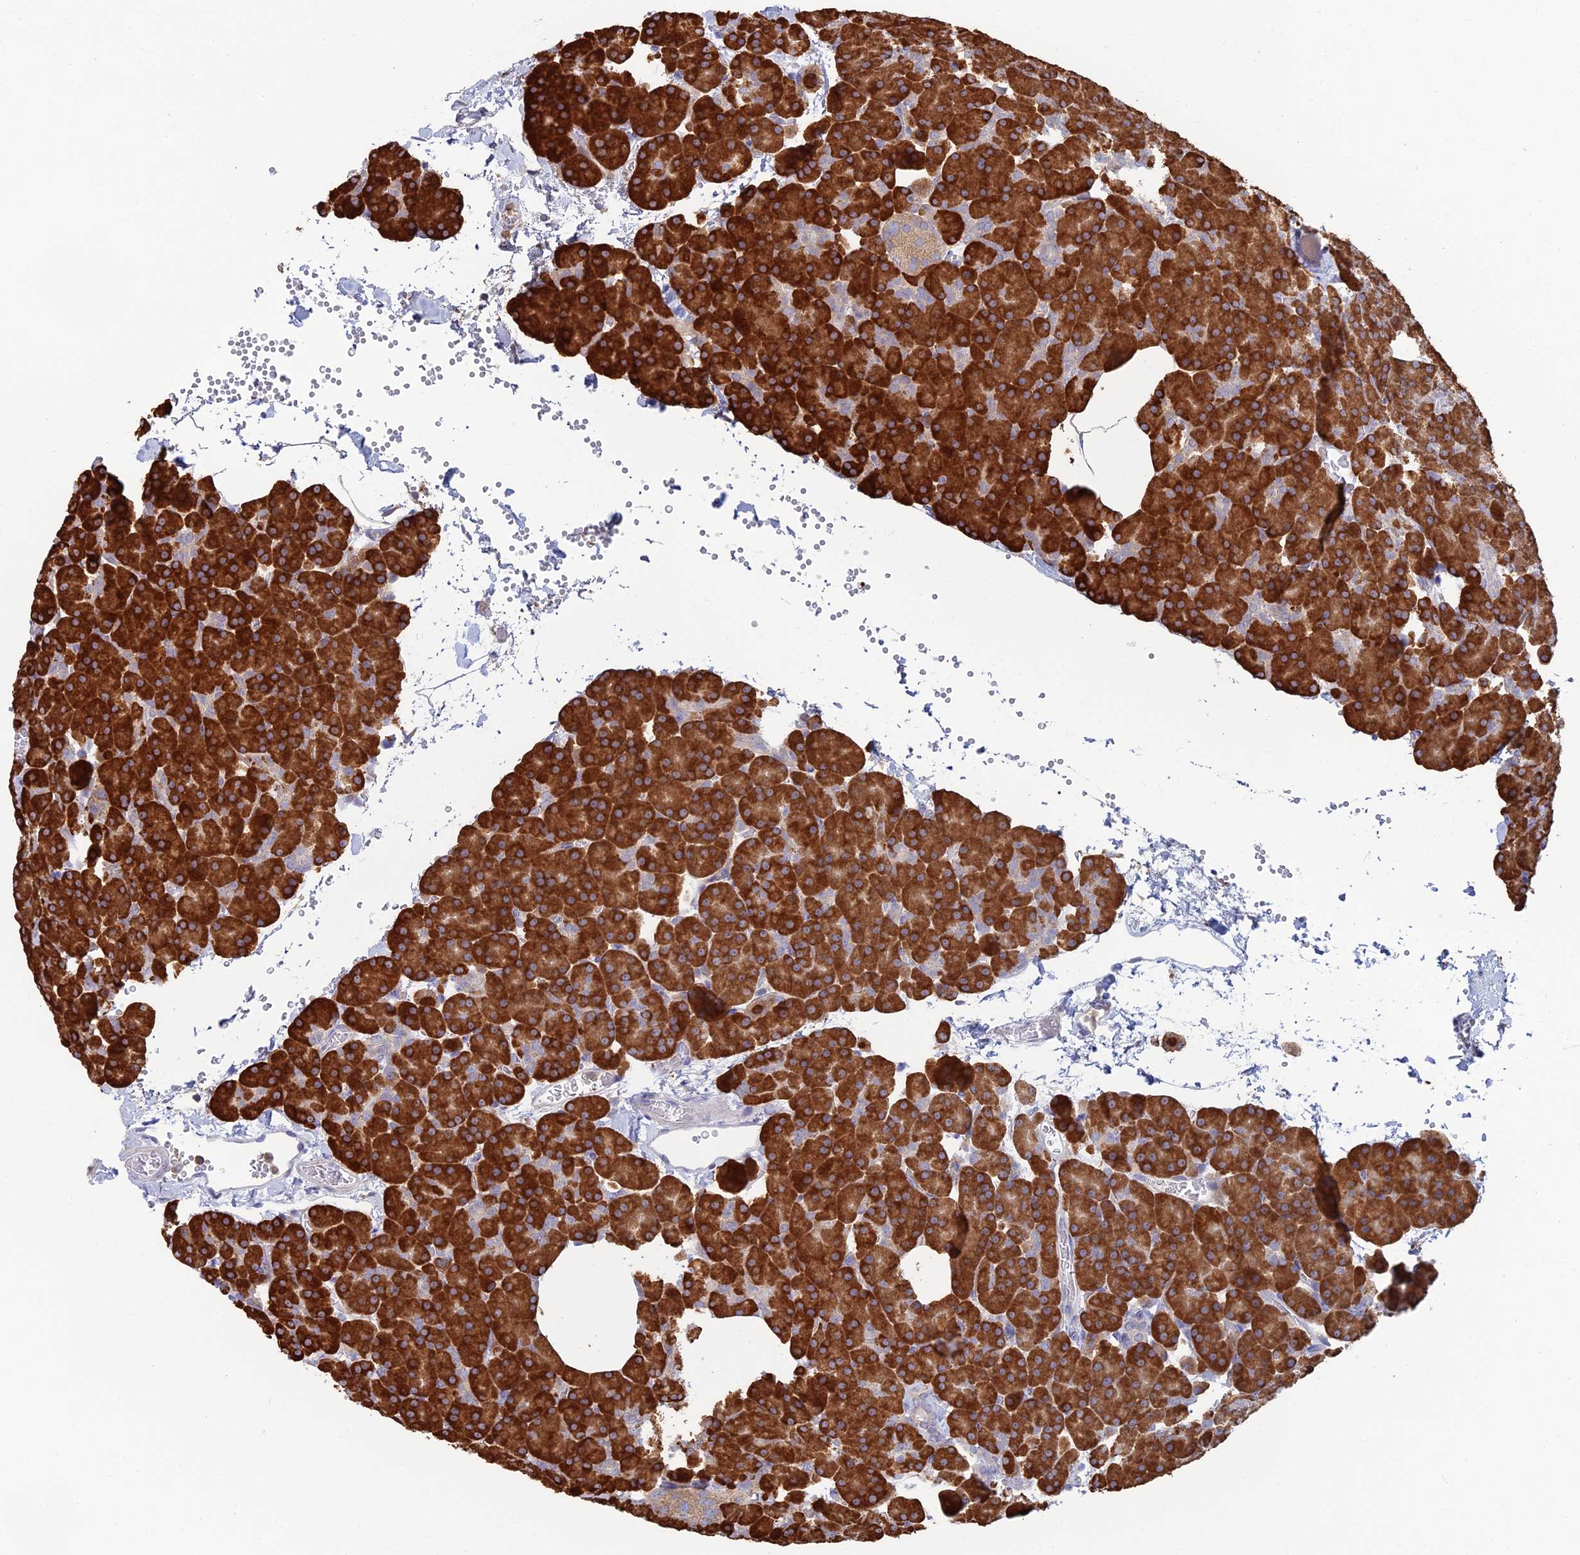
{"staining": {"intensity": "strong", "quantity": ">75%", "location": "cytoplasmic/membranous"}, "tissue": "pancreas", "cell_type": "Exocrine glandular cells", "image_type": "normal", "snomed": [{"axis": "morphology", "description": "Normal tissue, NOS"}, {"axis": "morphology", "description": "Carcinoid, malignant, NOS"}, {"axis": "topography", "description": "Pancreas"}], "caption": "A photomicrograph of pancreas stained for a protein exhibits strong cytoplasmic/membranous brown staining in exocrine glandular cells.", "gene": "TRAPPC6A", "patient": {"sex": "female", "age": 35}}